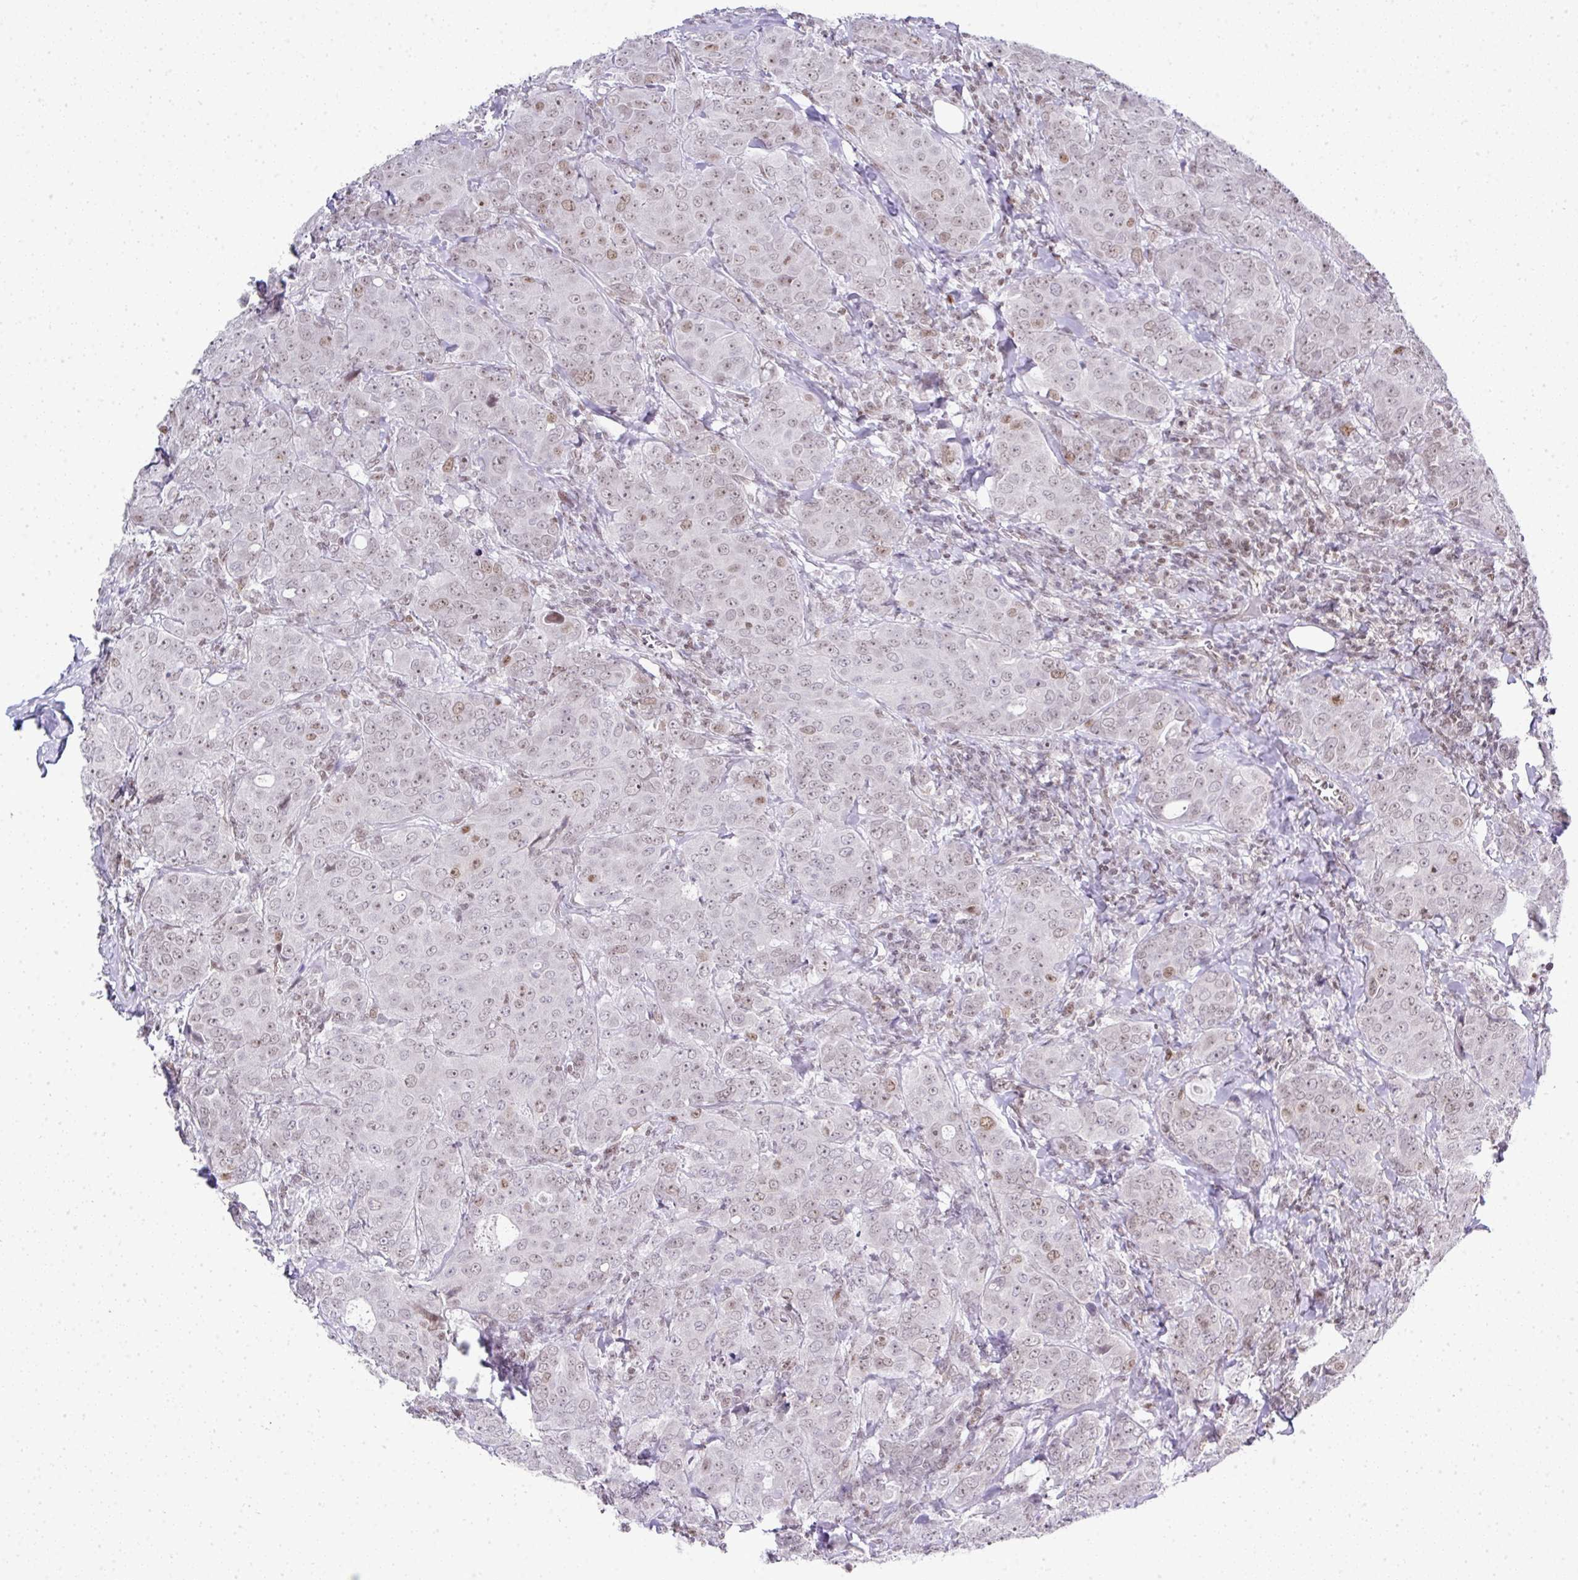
{"staining": {"intensity": "weak", "quantity": "25%-75%", "location": "nuclear"}, "tissue": "breast cancer", "cell_type": "Tumor cells", "image_type": "cancer", "snomed": [{"axis": "morphology", "description": "Duct carcinoma"}, {"axis": "topography", "description": "Breast"}], "caption": "Breast cancer stained for a protein (brown) exhibits weak nuclear positive positivity in approximately 25%-75% of tumor cells.", "gene": "FAM32A", "patient": {"sex": "female", "age": 43}}